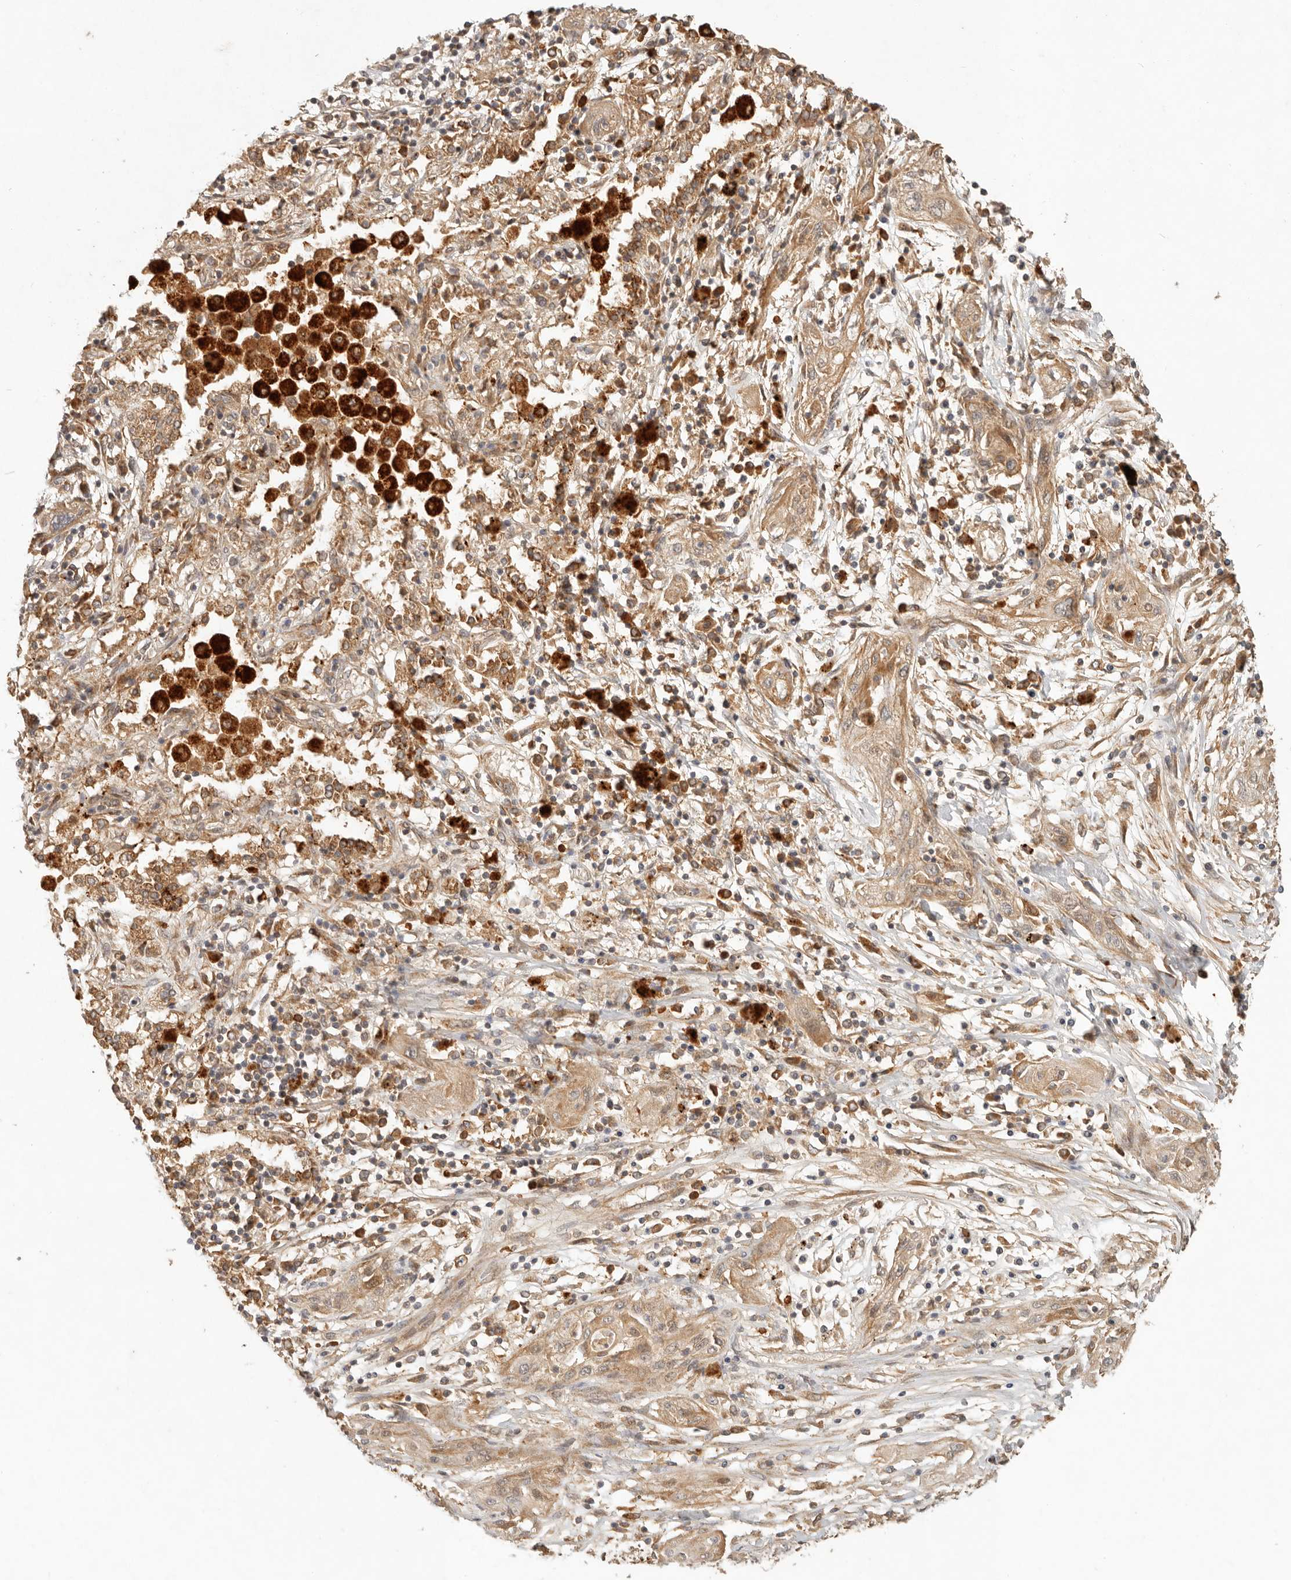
{"staining": {"intensity": "weak", "quantity": ">75%", "location": "cytoplasmic/membranous"}, "tissue": "lung cancer", "cell_type": "Tumor cells", "image_type": "cancer", "snomed": [{"axis": "morphology", "description": "Squamous cell carcinoma, NOS"}, {"axis": "topography", "description": "Lung"}], "caption": "Protein staining of lung cancer (squamous cell carcinoma) tissue displays weak cytoplasmic/membranous positivity in approximately >75% of tumor cells. Ihc stains the protein in brown and the nuclei are stained blue.", "gene": "CLEC4C", "patient": {"sex": "female", "age": 47}}